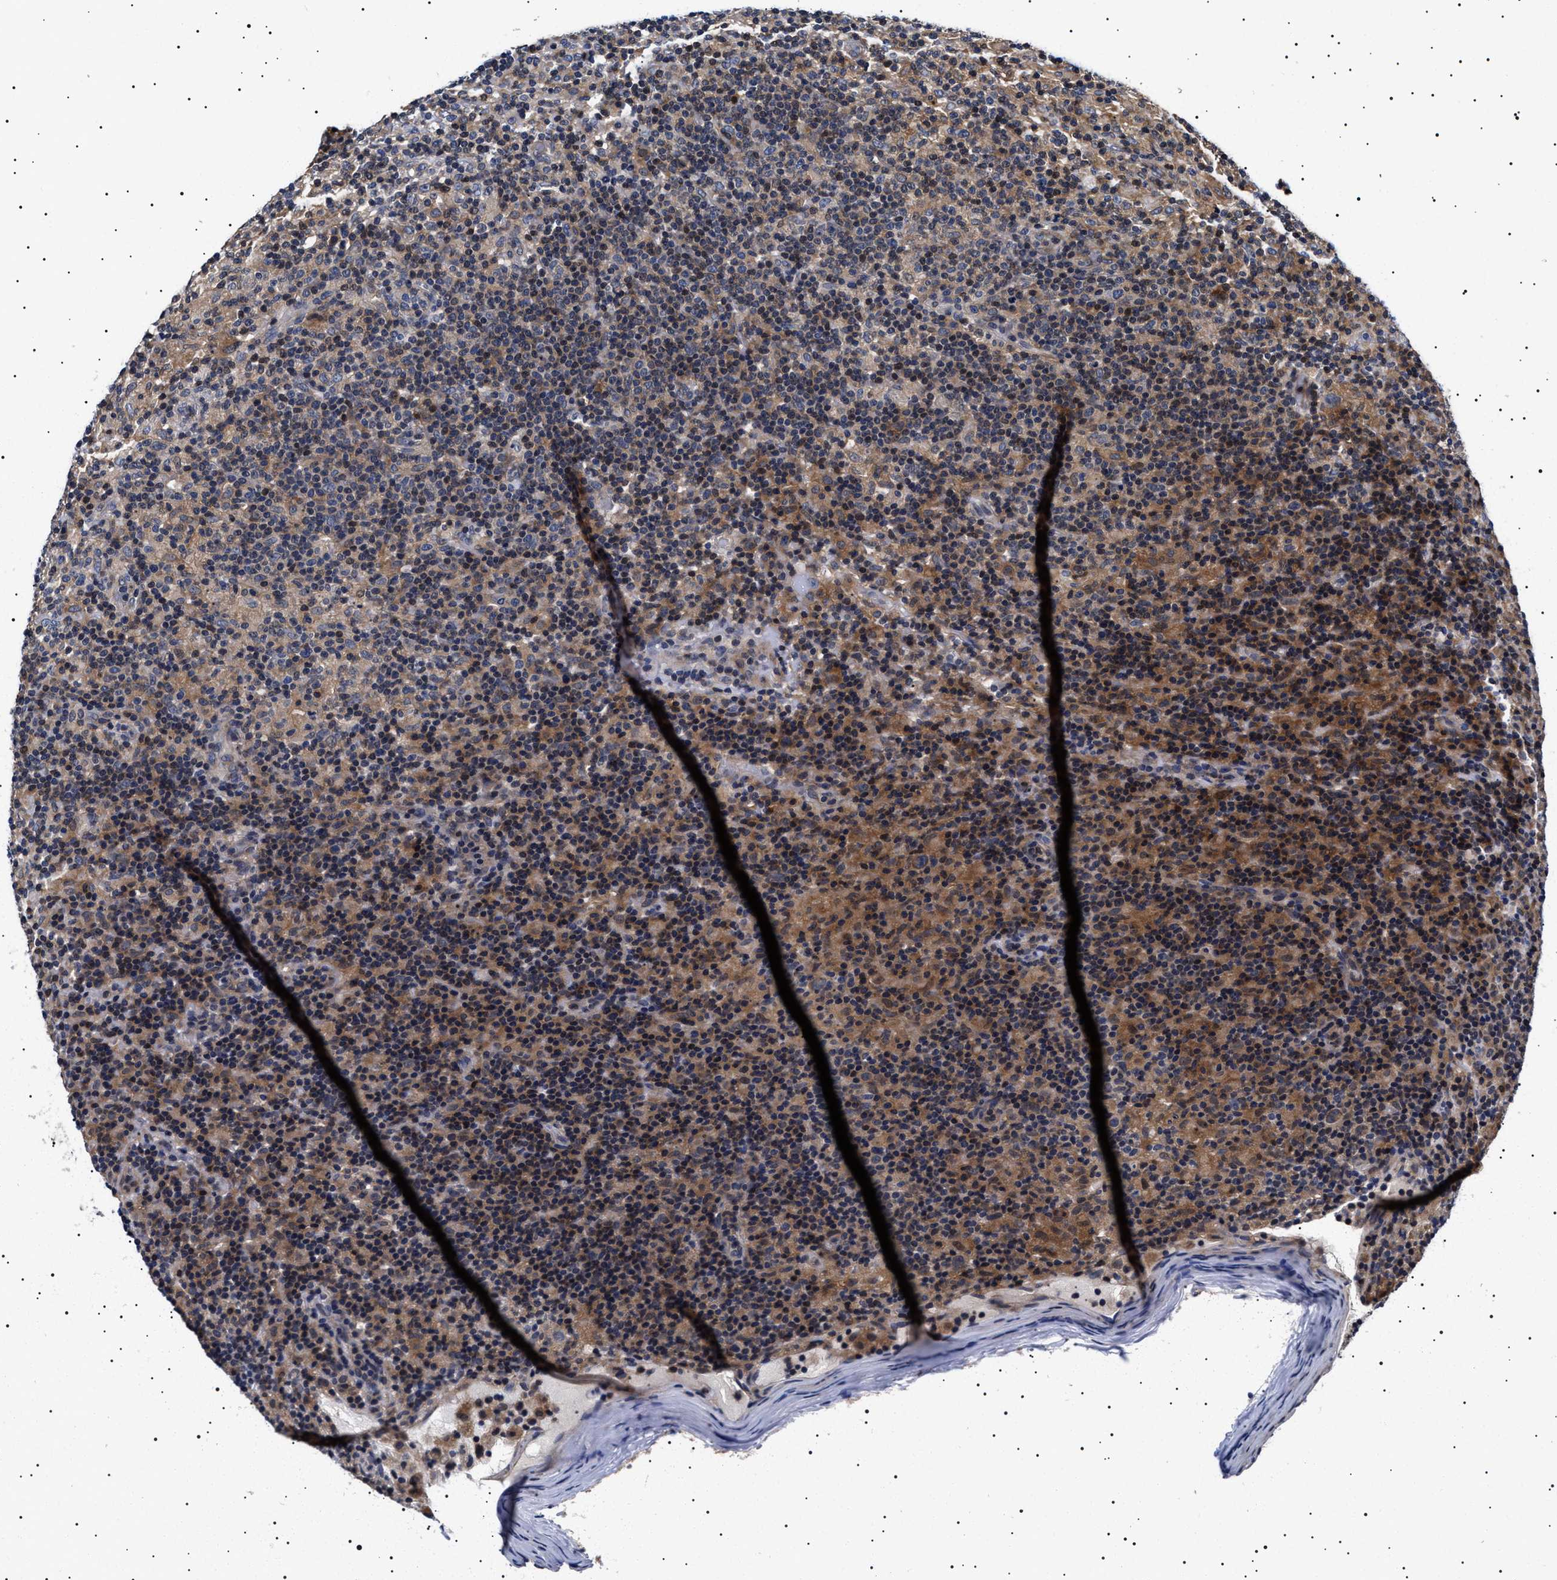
{"staining": {"intensity": "moderate", "quantity": ">75%", "location": "cytoplasmic/membranous"}, "tissue": "lymphoma", "cell_type": "Tumor cells", "image_type": "cancer", "snomed": [{"axis": "morphology", "description": "Hodgkin's disease, NOS"}, {"axis": "topography", "description": "Lymph node"}], "caption": "Lymphoma tissue demonstrates moderate cytoplasmic/membranous expression in about >75% of tumor cells, visualized by immunohistochemistry.", "gene": "SLC4A7", "patient": {"sex": "male", "age": 70}}